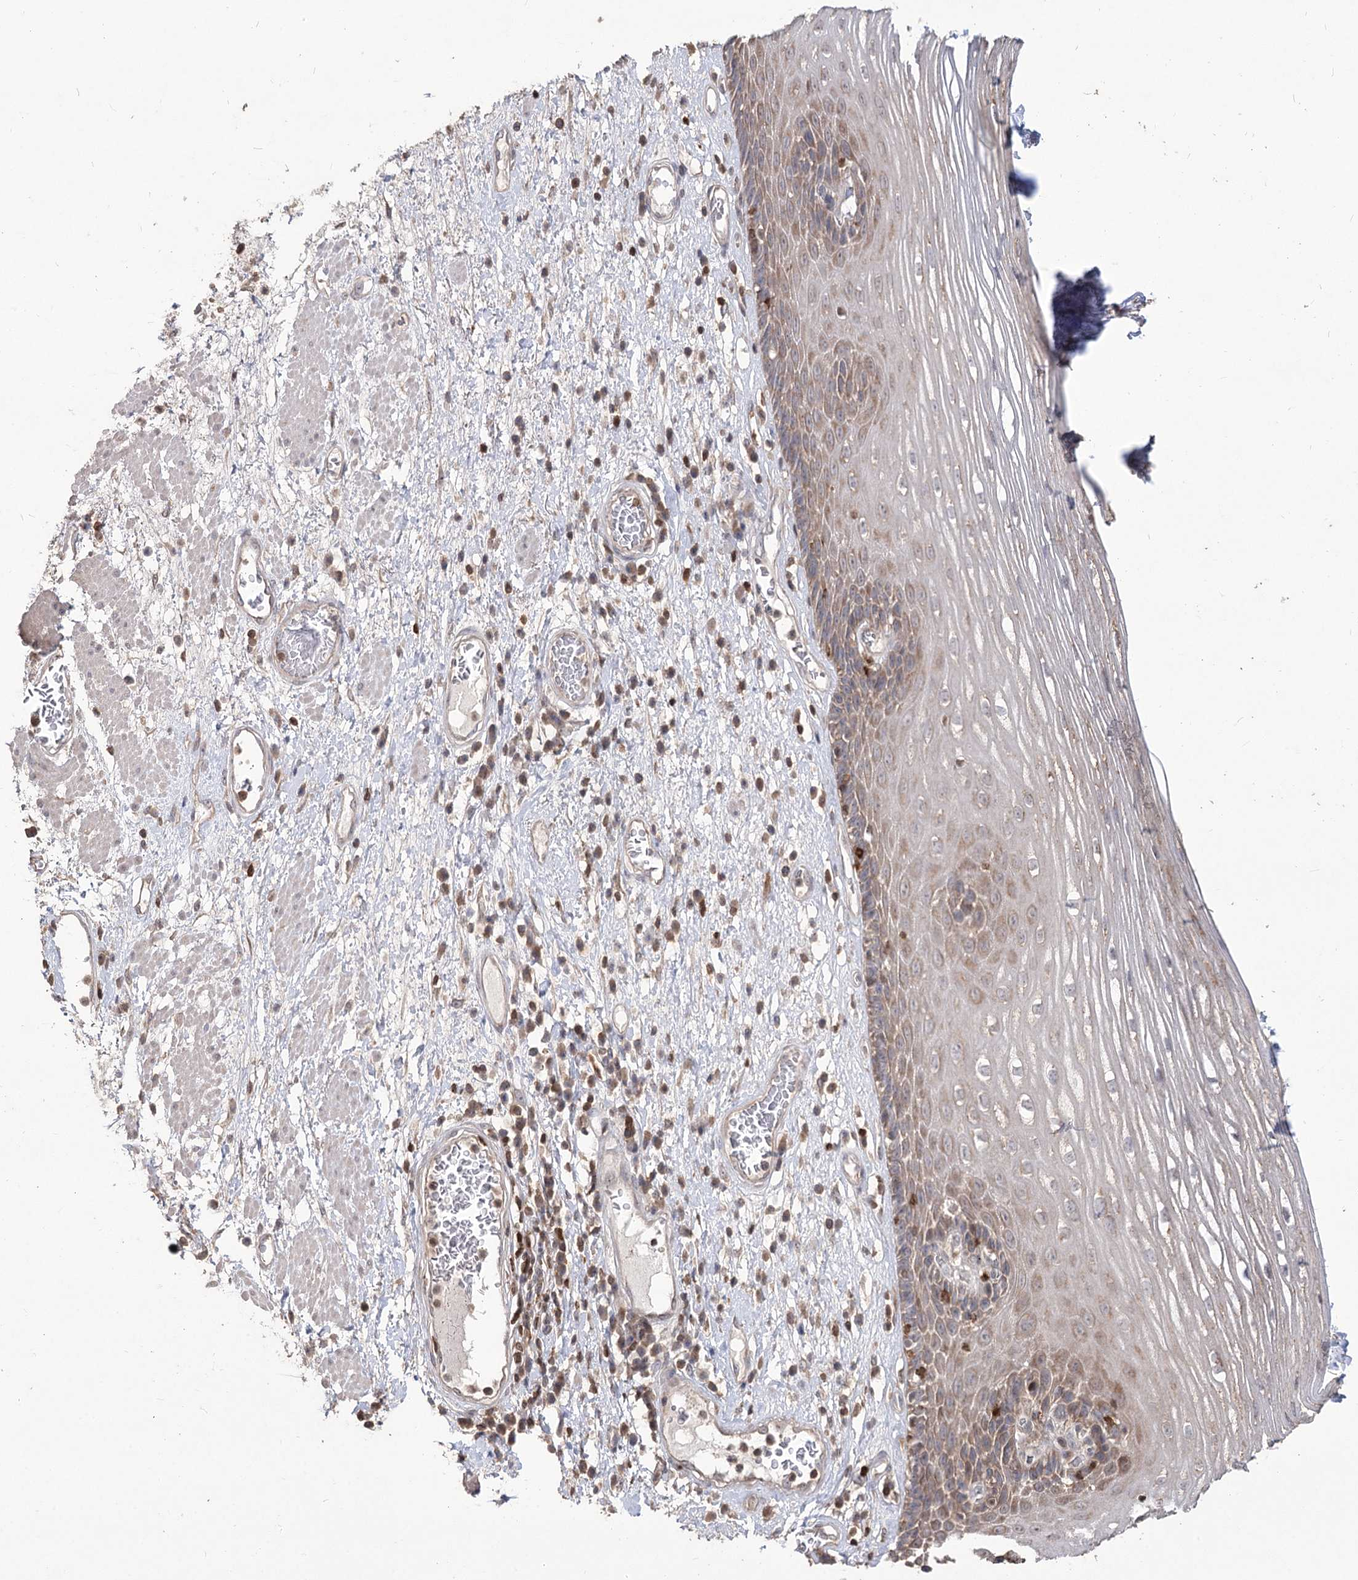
{"staining": {"intensity": "moderate", "quantity": "25%-75%", "location": "cytoplasmic/membranous"}, "tissue": "esophagus", "cell_type": "Squamous epithelial cells", "image_type": "normal", "snomed": [{"axis": "morphology", "description": "Normal tissue, NOS"}, {"axis": "morphology", "description": "Adenocarcinoma, NOS"}, {"axis": "topography", "description": "Esophagus"}], "caption": "Esophagus stained with DAB (3,3'-diaminobenzidine) immunohistochemistry (IHC) demonstrates medium levels of moderate cytoplasmic/membranous expression in about 25%-75% of squamous epithelial cells.", "gene": "STK17B", "patient": {"sex": "male", "age": 62}}